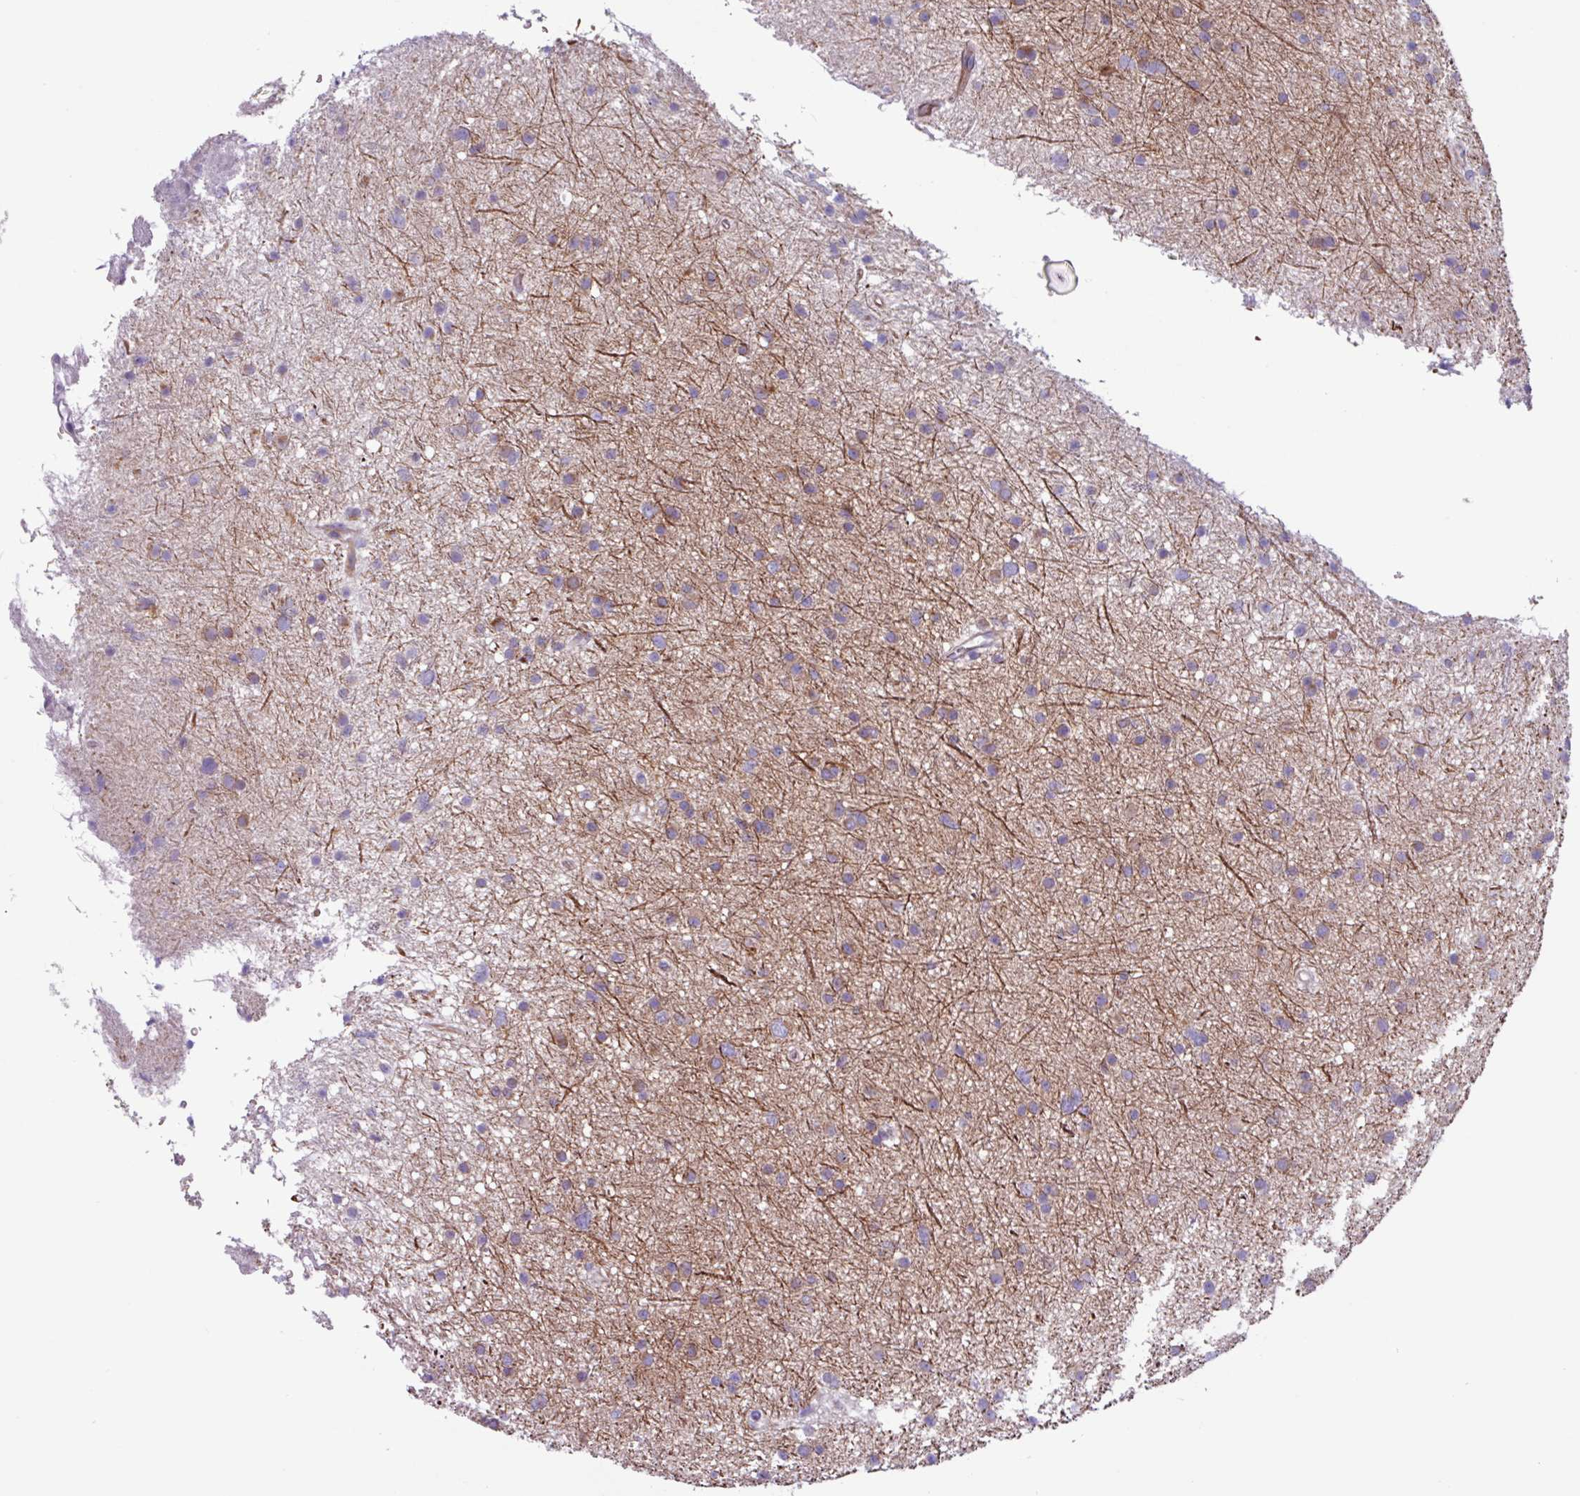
{"staining": {"intensity": "weak", "quantity": "25%-75%", "location": "cytoplasmic/membranous"}, "tissue": "glioma", "cell_type": "Tumor cells", "image_type": "cancer", "snomed": [{"axis": "morphology", "description": "Glioma, malignant, Low grade"}, {"axis": "topography", "description": "Cerebral cortex"}], "caption": "The micrograph demonstrates staining of glioma, revealing weak cytoplasmic/membranous protein expression (brown color) within tumor cells. Nuclei are stained in blue.", "gene": "ADGRE1", "patient": {"sex": "female", "age": 39}}